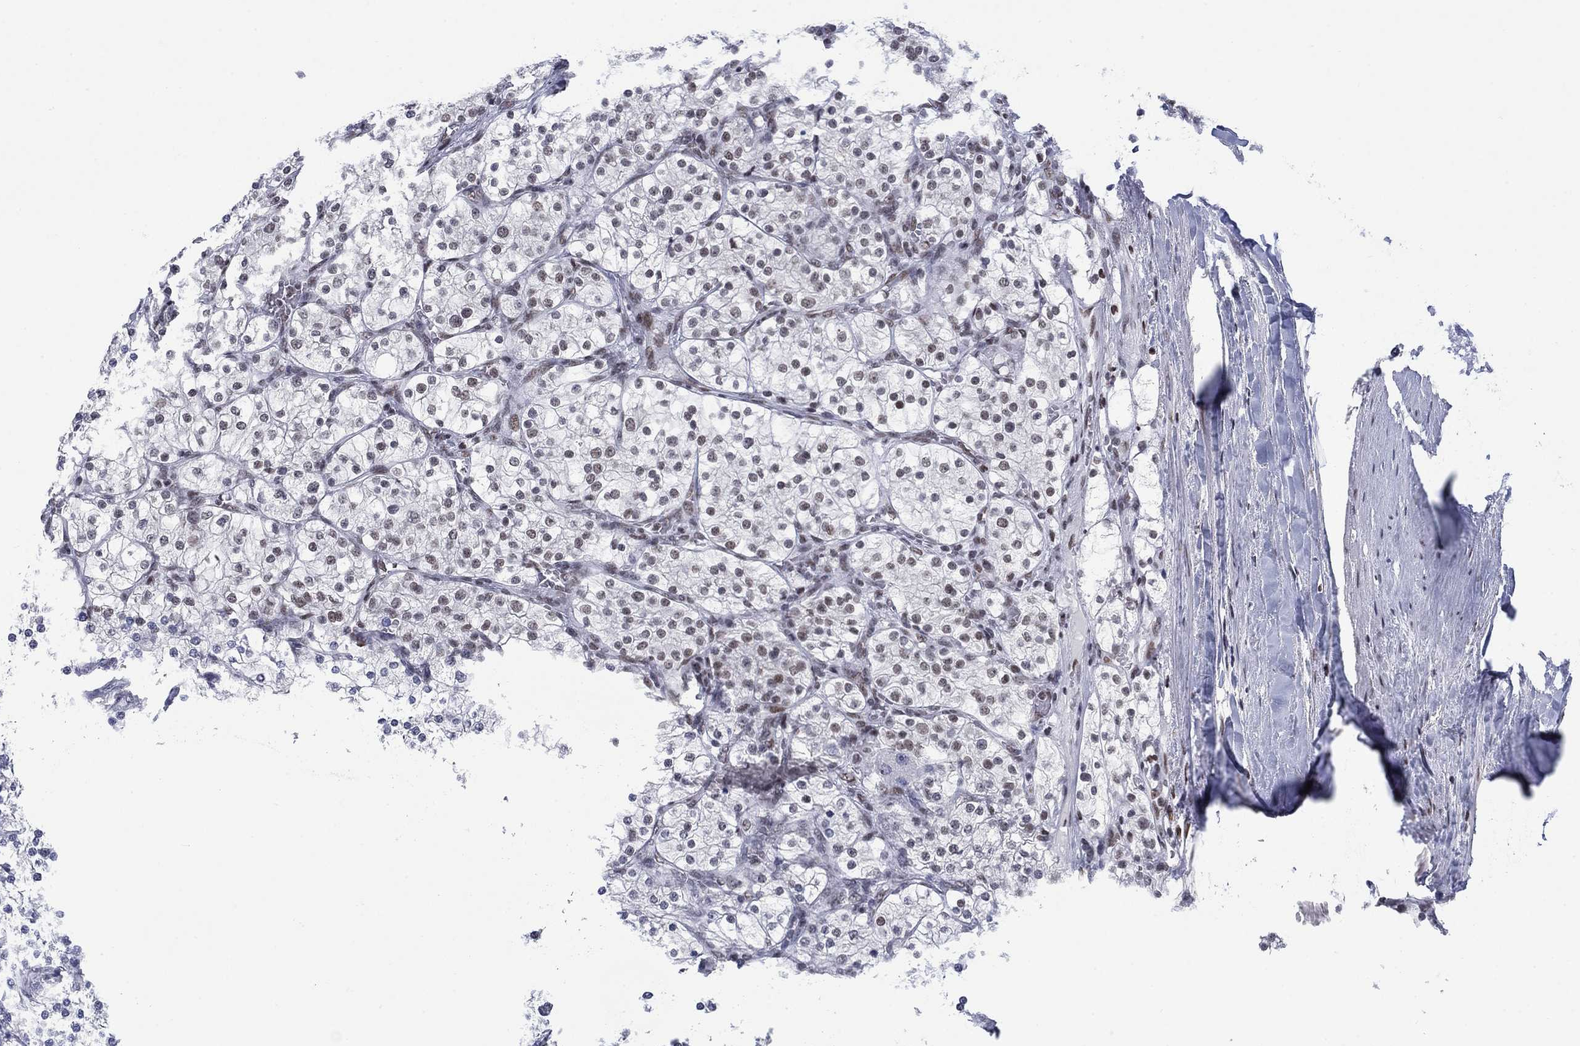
{"staining": {"intensity": "weak", "quantity": "25%-75%", "location": "nuclear"}, "tissue": "renal cancer", "cell_type": "Tumor cells", "image_type": "cancer", "snomed": [{"axis": "morphology", "description": "Adenocarcinoma, NOS"}, {"axis": "topography", "description": "Kidney"}], "caption": "This histopathology image reveals immunohistochemistry (IHC) staining of renal cancer (adenocarcinoma), with low weak nuclear staining in approximately 25%-75% of tumor cells.", "gene": "NPAS3", "patient": {"sex": "male", "age": 80}}